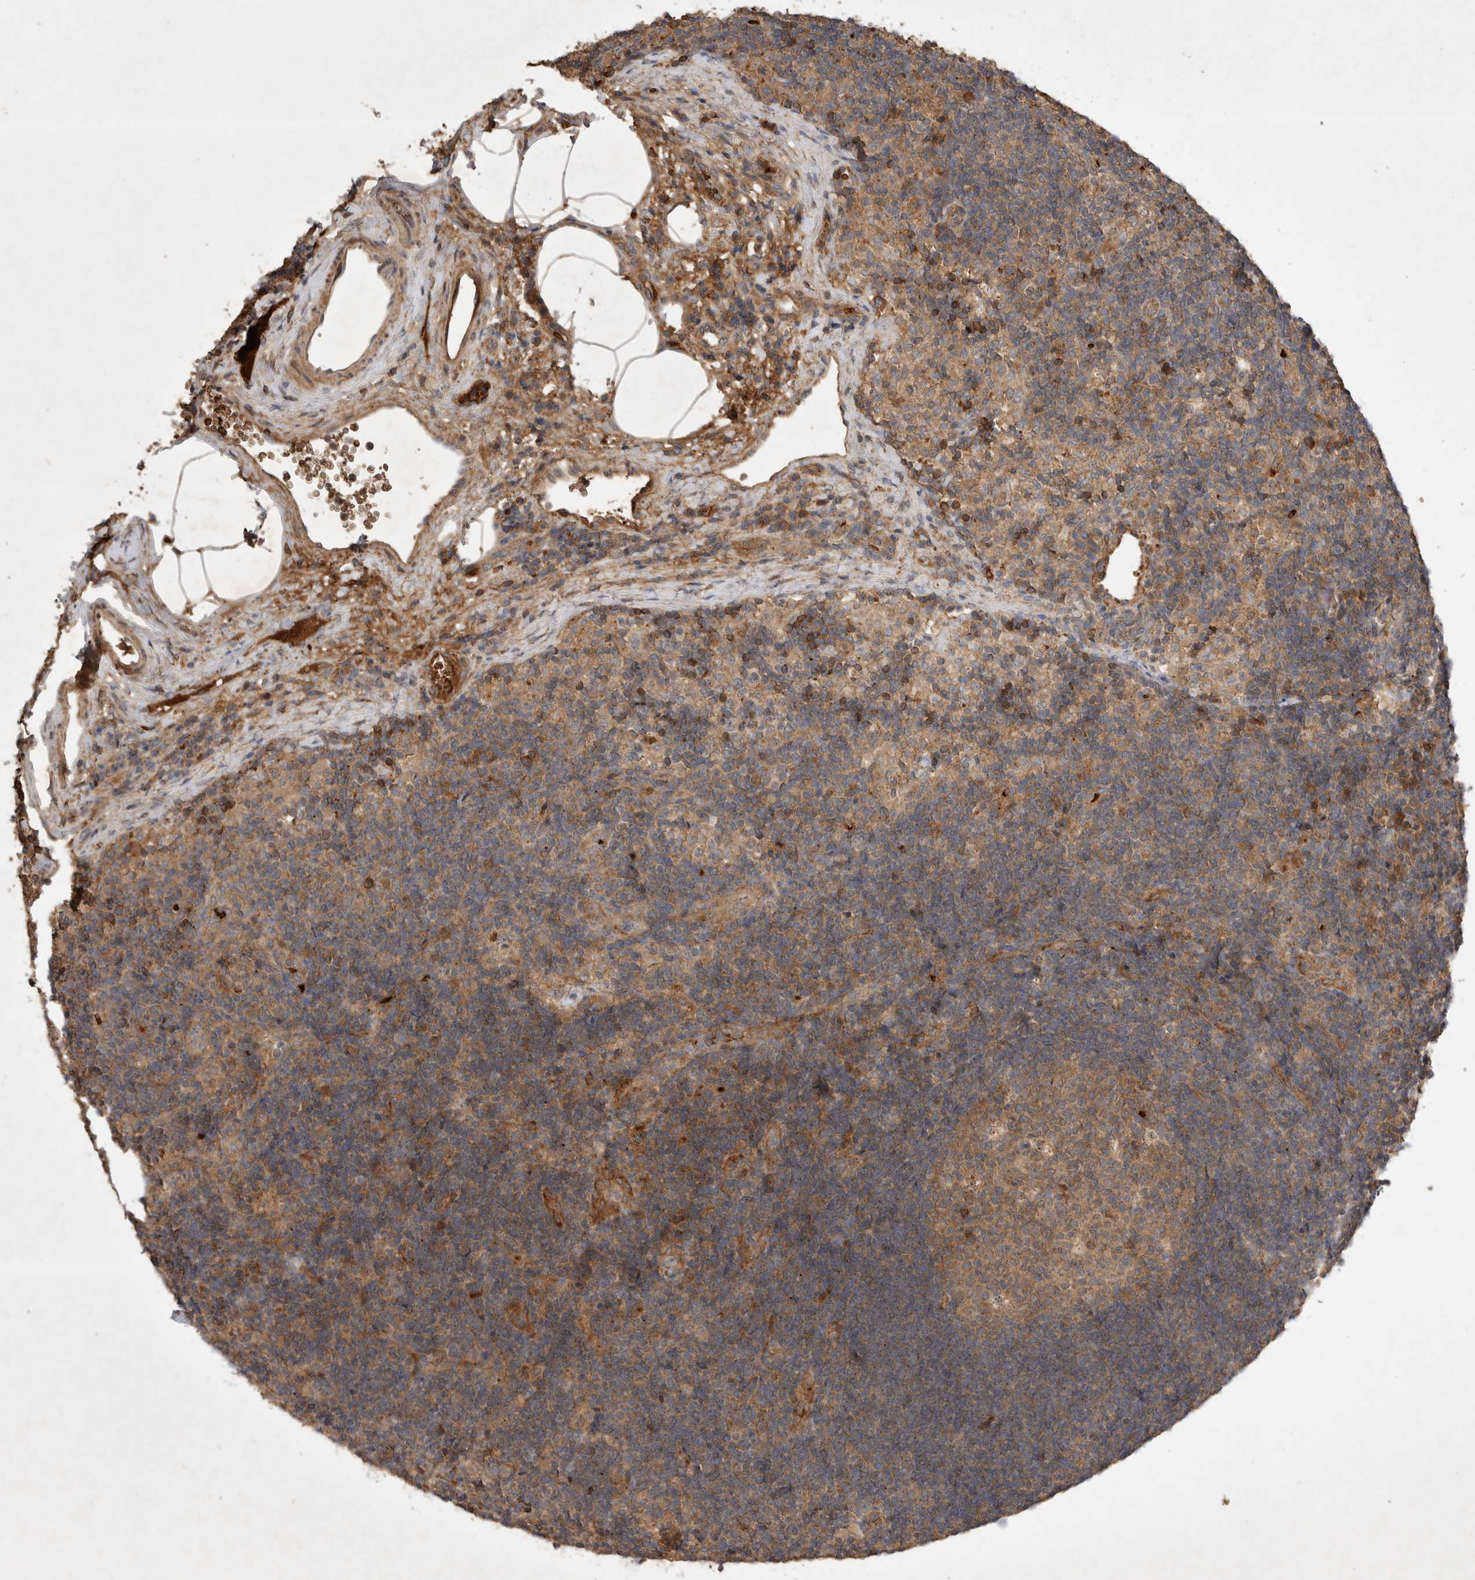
{"staining": {"intensity": "moderate", "quantity": "25%-75%", "location": "cytoplasmic/membranous"}, "tissue": "lymph node", "cell_type": "Germinal center cells", "image_type": "normal", "snomed": [{"axis": "morphology", "description": "Normal tissue, NOS"}, {"axis": "topography", "description": "Lymph node"}], "caption": "Germinal center cells exhibit medium levels of moderate cytoplasmic/membranous staining in about 25%-75% of cells in normal human lymph node. (Brightfield microscopy of DAB IHC at high magnification).", "gene": "FAM221A", "patient": {"sex": "female", "age": 22}}